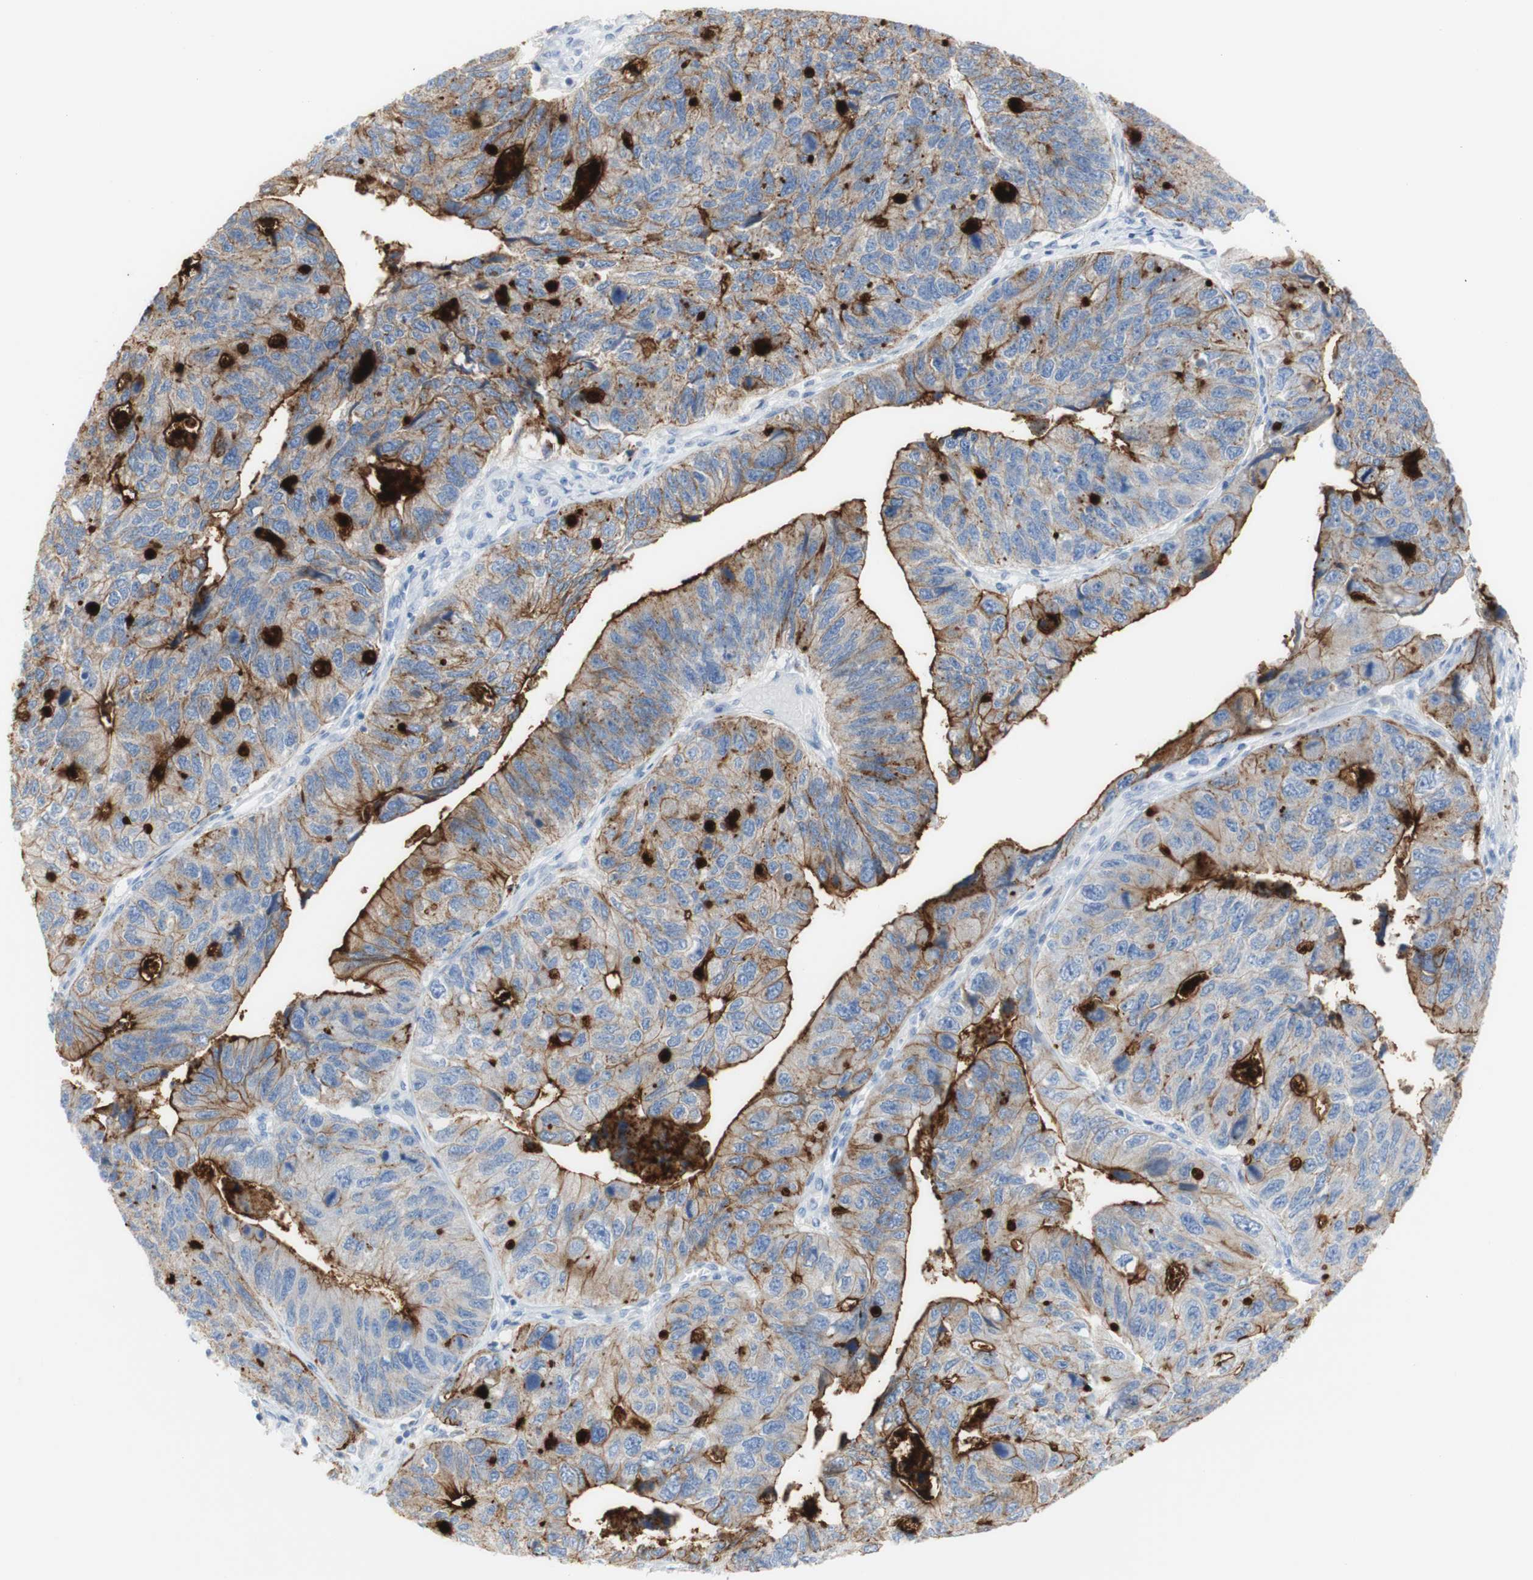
{"staining": {"intensity": "moderate", "quantity": ">75%", "location": "cytoplasmic/membranous"}, "tissue": "stomach cancer", "cell_type": "Tumor cells", "image_type": "cancer", "snomed": [{"axis": "morphology", "description": "Adenocarcinoma, NOS"}, {"axis": "topography", "description": "Stomach"}], "caption": "Protein staining displays moderate cytoplasmic/membranous staining in approximately >75% of tumor cells in stomach cancer (adenocarcinoma).", "gene": "DSC2", "patient": {"sex": "male", "age": 59}}